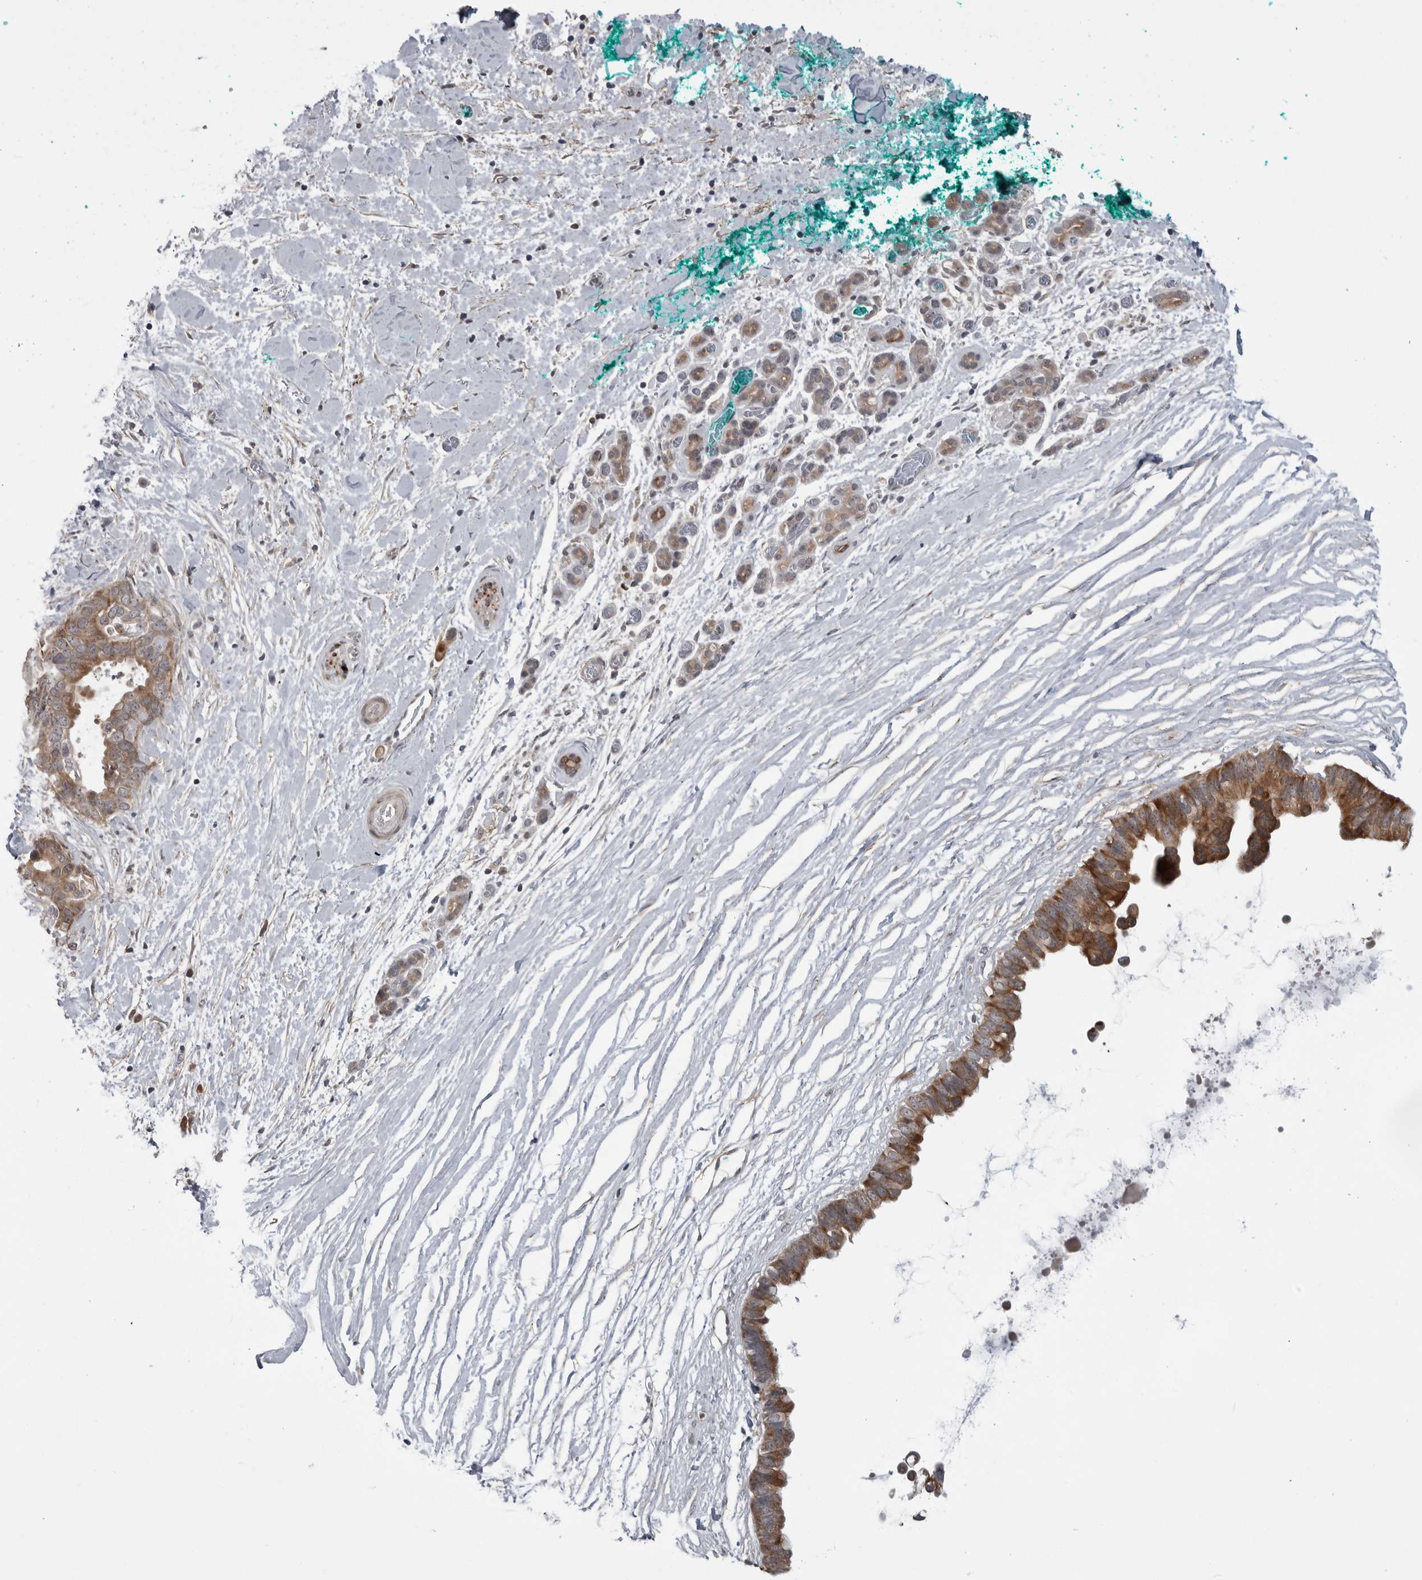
{"staining": {"intensity": "moderate", "quantity": ">75%", "location": "cytoplasmic/membranous"}, "tissue": "pancreatic cancer", "cell_type": "Tumor cells", "image_type": "cancer", "snomed": [{"axis": "morphology", "description": "Adenocarcinoma, NOS"}, {"axis": "topography", "description": "Pancreas"}], "caption": "Pancreatic cancer stained with DAB (3,3'-diaminobenzidine) immunohistochemistry reveals medium levels of moderate cytoplasmic/membranous expression in about >75% of tumor cells.", "gene": "FAAP100", "patient": {"sex": "female", "age": 72}}